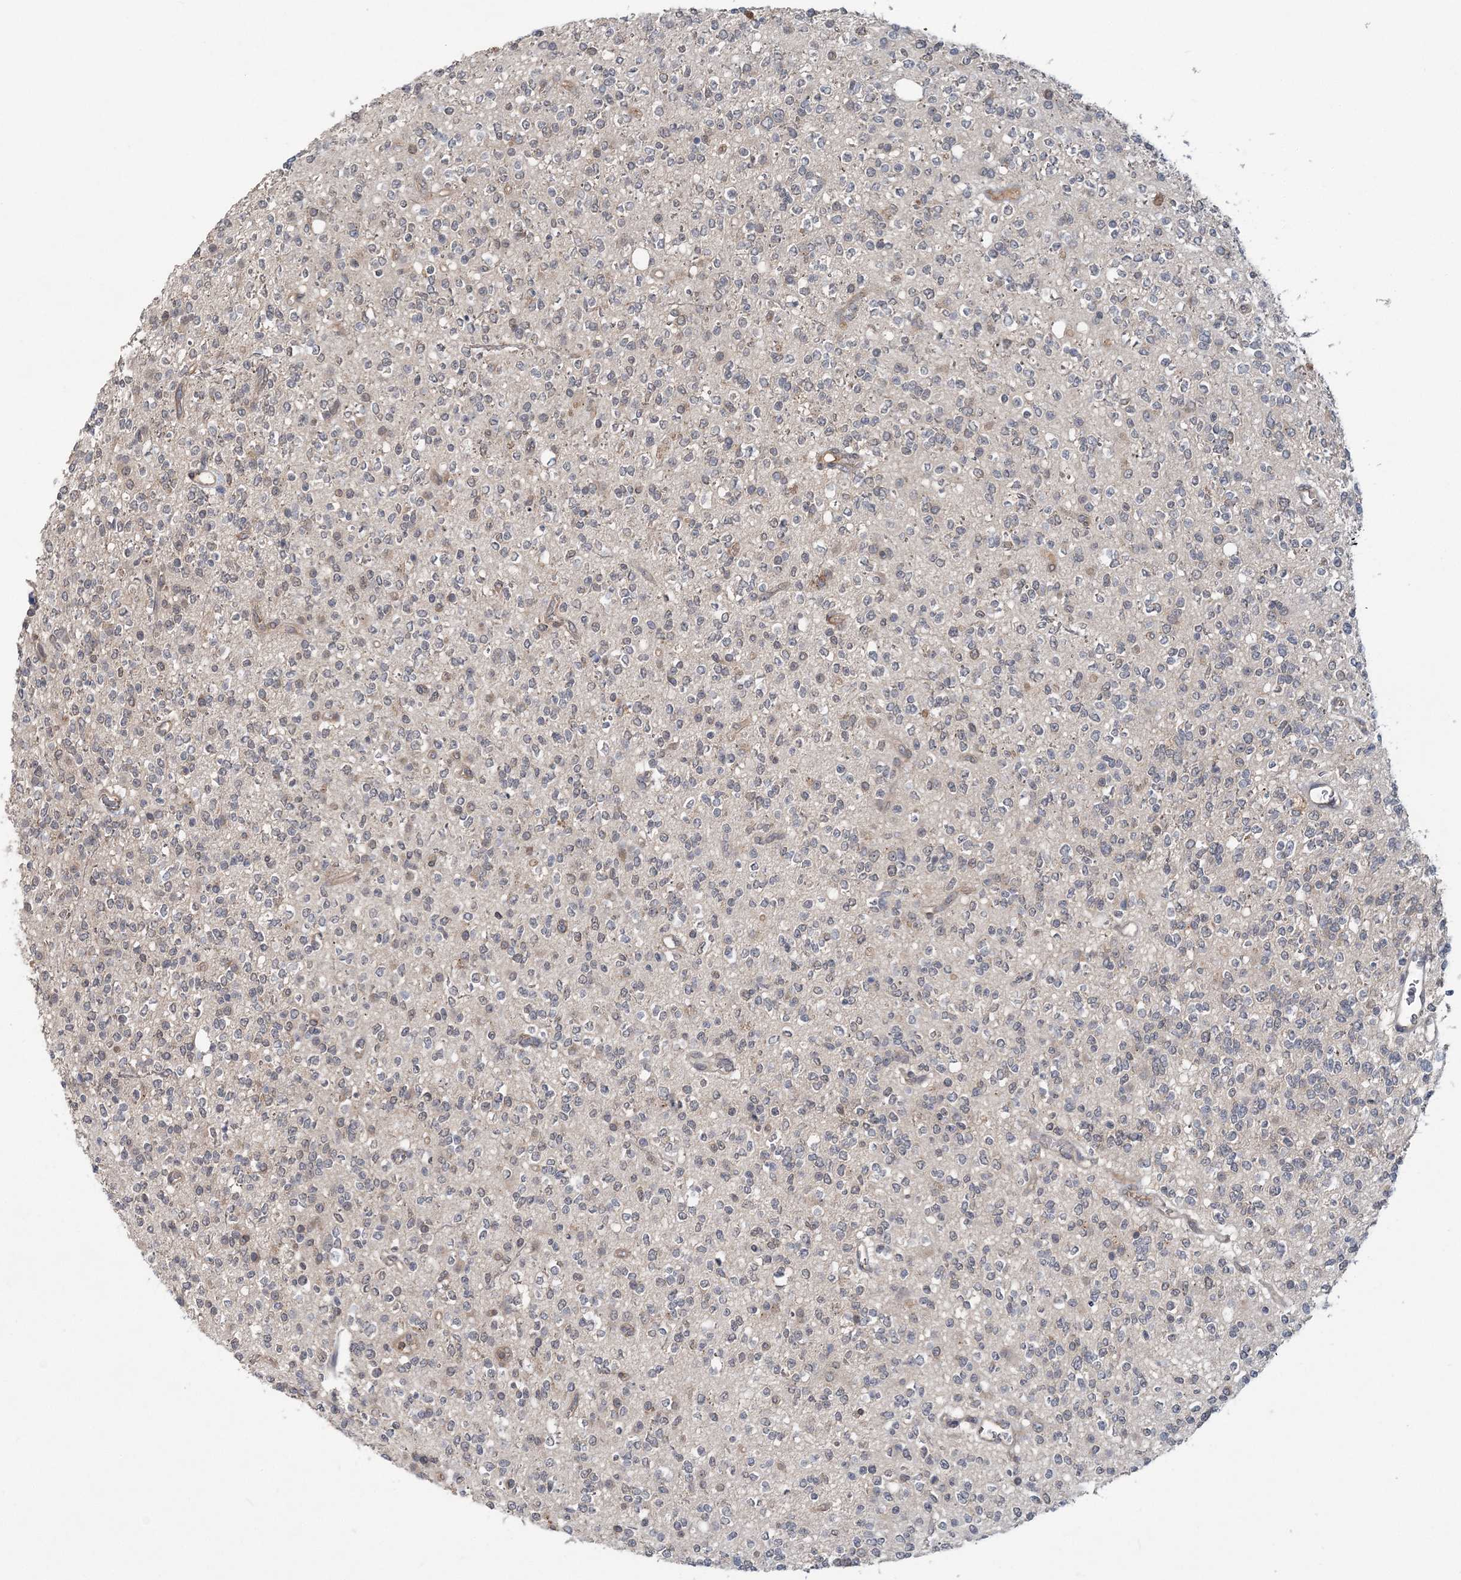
{"staining": {"intensity": "weak", "quantity": "25%-75%", "location": "nuclear"}, "tissue": "glioma", "cell_type": "Tumor cells", "image_type": "cancer", "snomed": [{"axis": "morphology", "description": "Glioma, malignant, High grade"}, {"axis": "topography", "description": "Brain"}], "caption": "An image of high-grade glioma (malignant) stained for a protein reveals weak nuclear brown staining in tumor cells.", "gene": "RNF25", "patient": {"sex": "male", "age": 34}}